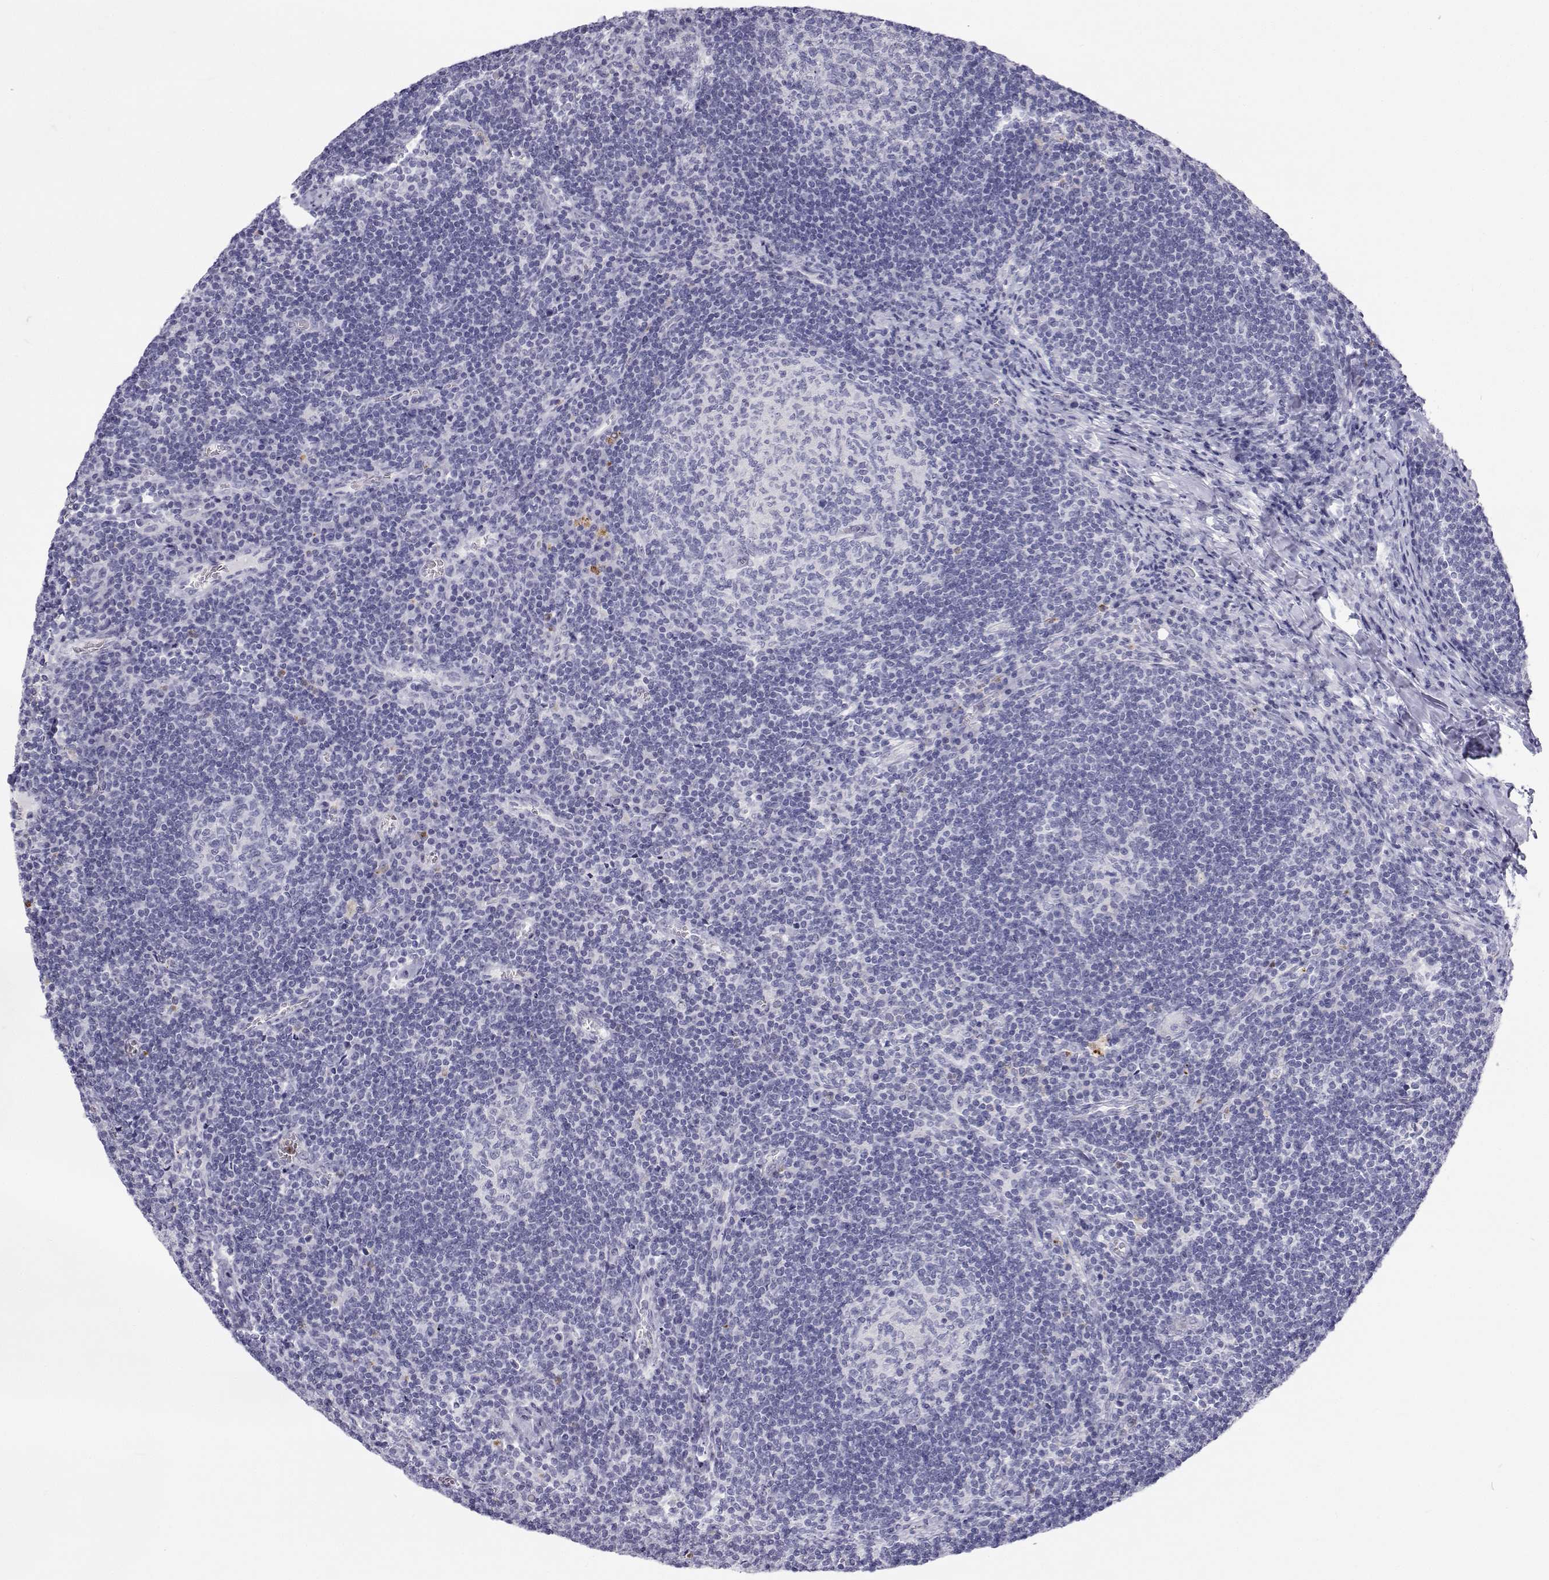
{"staining": {"intensity": "negative", "quantity": "none", "location": "none"}, "tissue": "lymph node", "cell_type": "Germinal center cells", "image_type": "normal", "snomed": [{"axis": "morphology", "description": "Normal tissue, NOS"}, {"axis": "topography", "description": "Lymph node"}], "caption": "Immunohistochemical staining of normal lymph node reveals no significant staining in germinal center cells. The staining was performed using DAB to visualize the protein expression in brown, while the nuclei were stained in blue with hematoxylin (Magnification: 20x).", "gene": "SFTPB", "patient": {"sex": "male", "age": 67}}